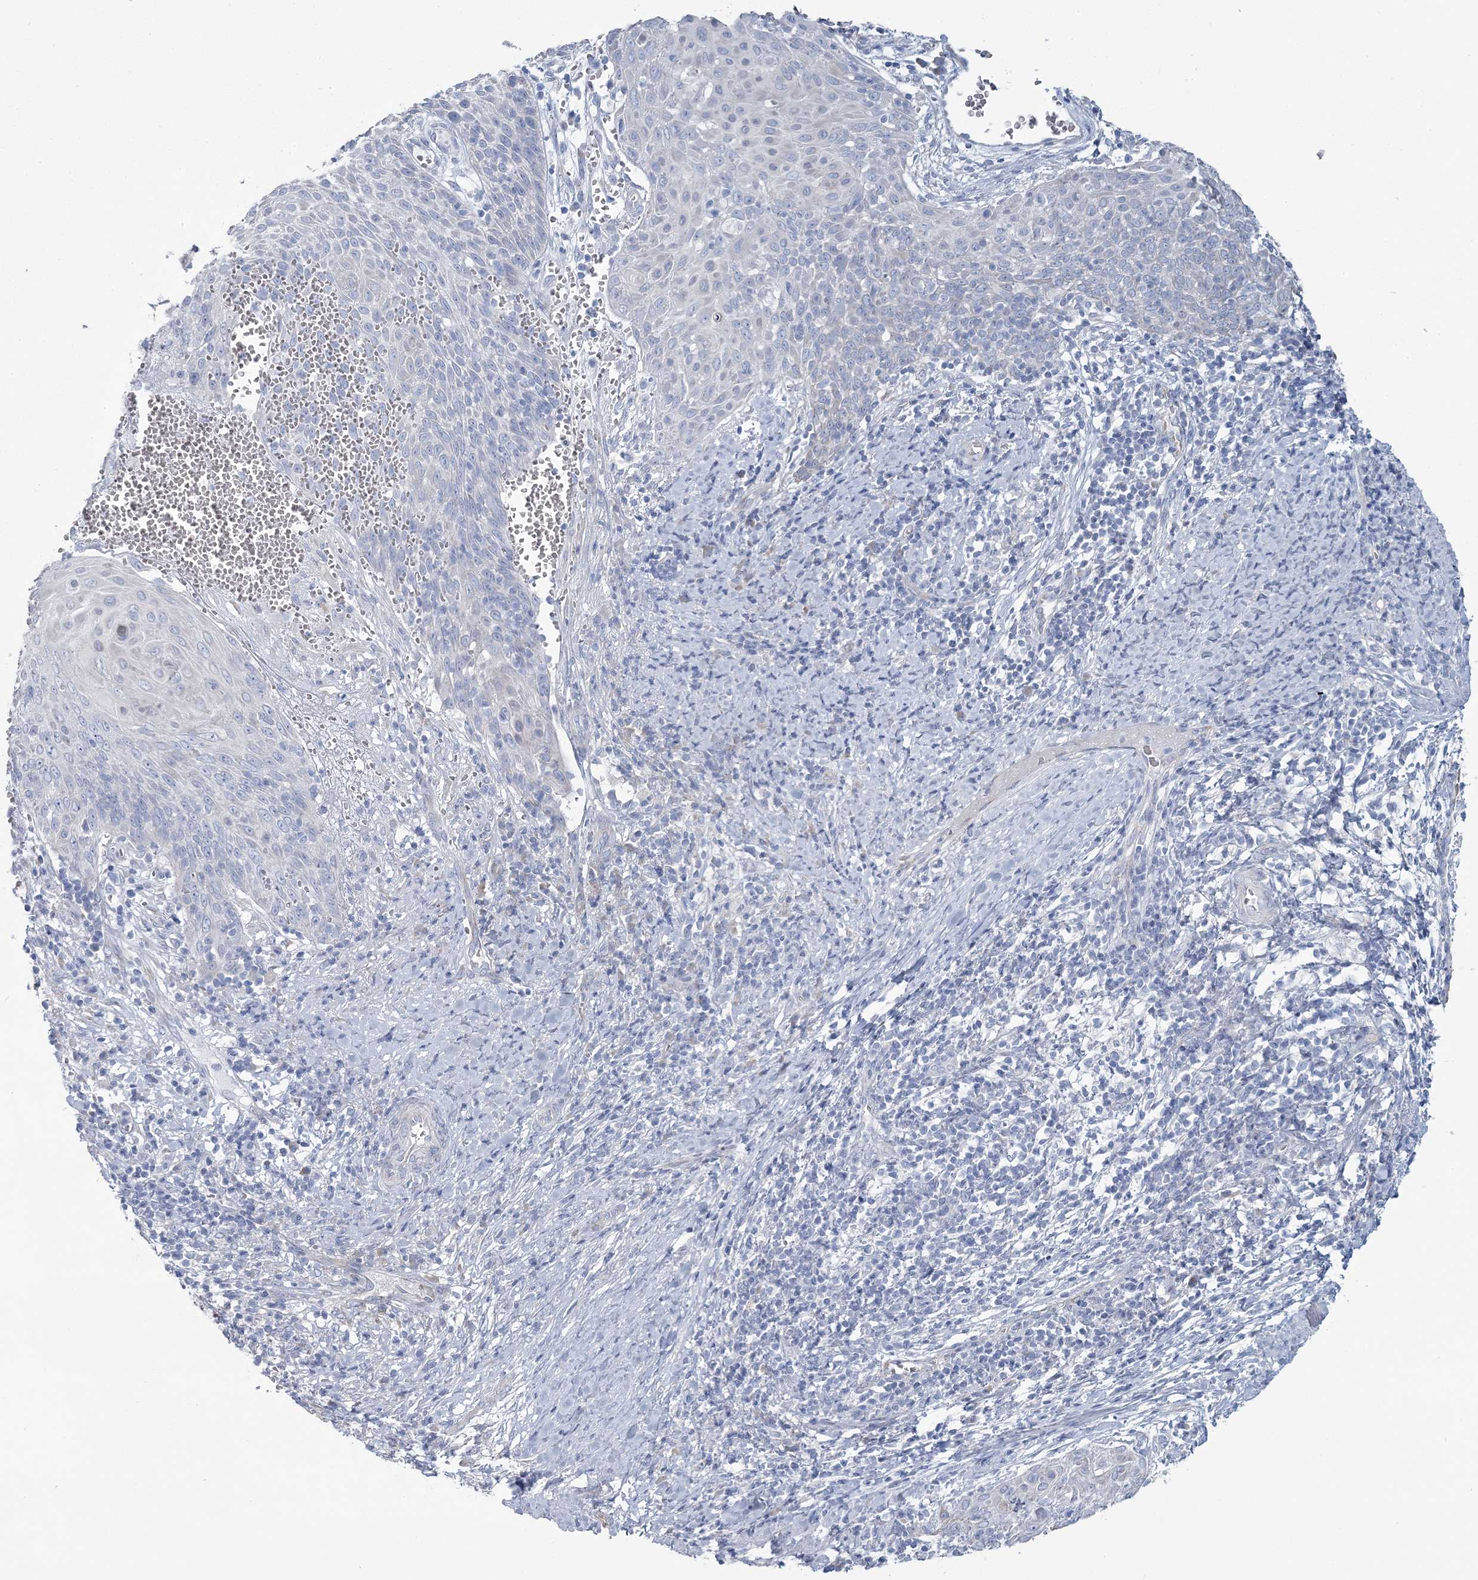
{"staining": {"intensity": "negative", "quantity": "none", "location": "none"}, "tissue": "cervical cancer", "cell_type": "Tumor cells", "image_type": "cancer", "snomed": [{"axis": "morphology", "description": "Squamous cell carcinoma, NOS"}, {"axis": "topography", "description": "Cervix"}], "caption": "Immunohistochemistry (IHC) photomicrograph of human cervical cancer stained for a protein (brown), which reveals no expression in tumor cells.", "gene": "CMBL", "patient": {"sex": "female", "age": 39}}